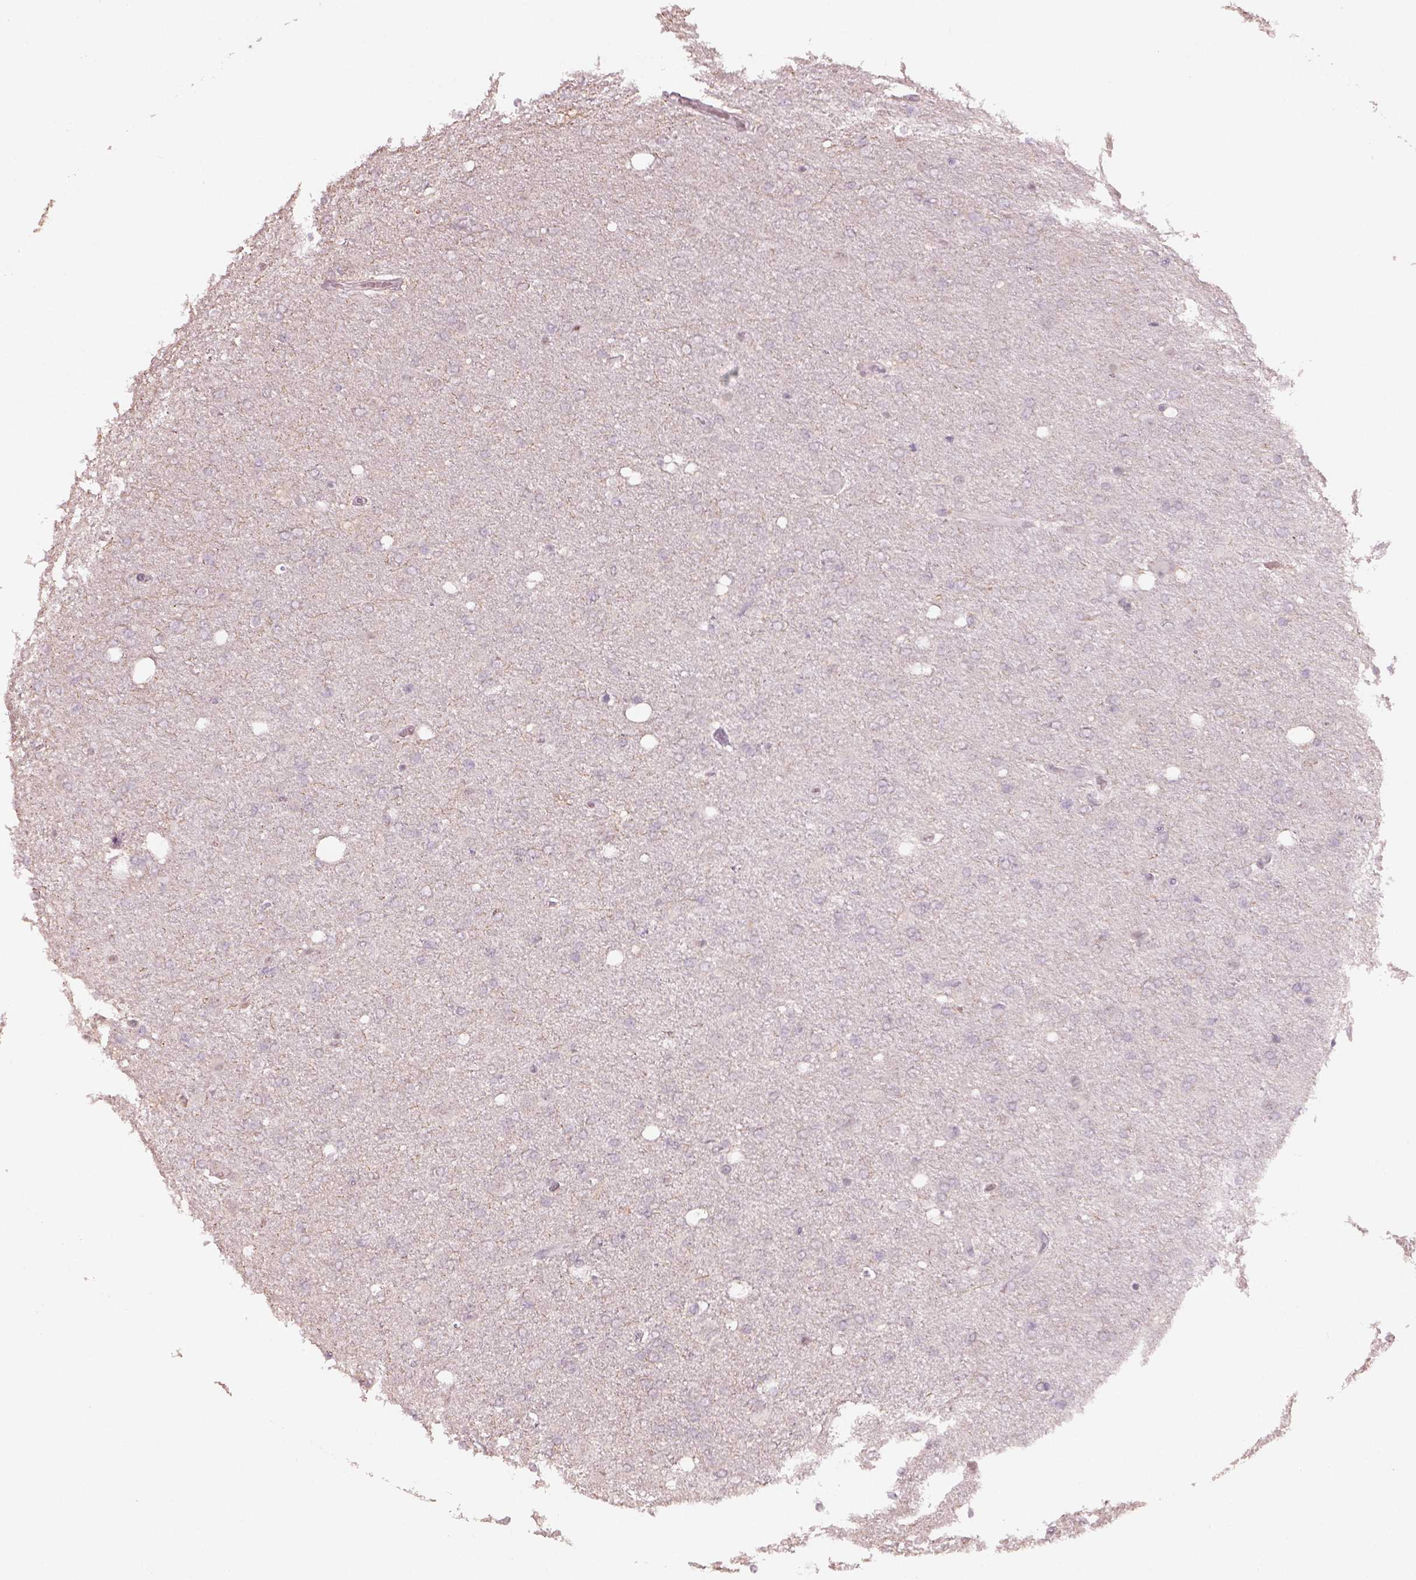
{"staining": {"intensity": "negative", "quantity": "none", "location": "none"}, "tissue": "glioma", "cell_type": "Tumor cells", "image_type": "cancer", "snomed": [{"axis": "morphology", "description": "Glioma, malignant, High grade"}, {"axis": "topography", "description": "Cerebral cortex"}], "caption": "There is no significant staining in tumor cells of glioma. The staining is performed using DAB (3,3'-diaminobenzidine) brown chromogen with nuclei counter-stained in using hematoxylin.", "gene": "NAT8", "patient": {"sex": "male", "age": 70}}